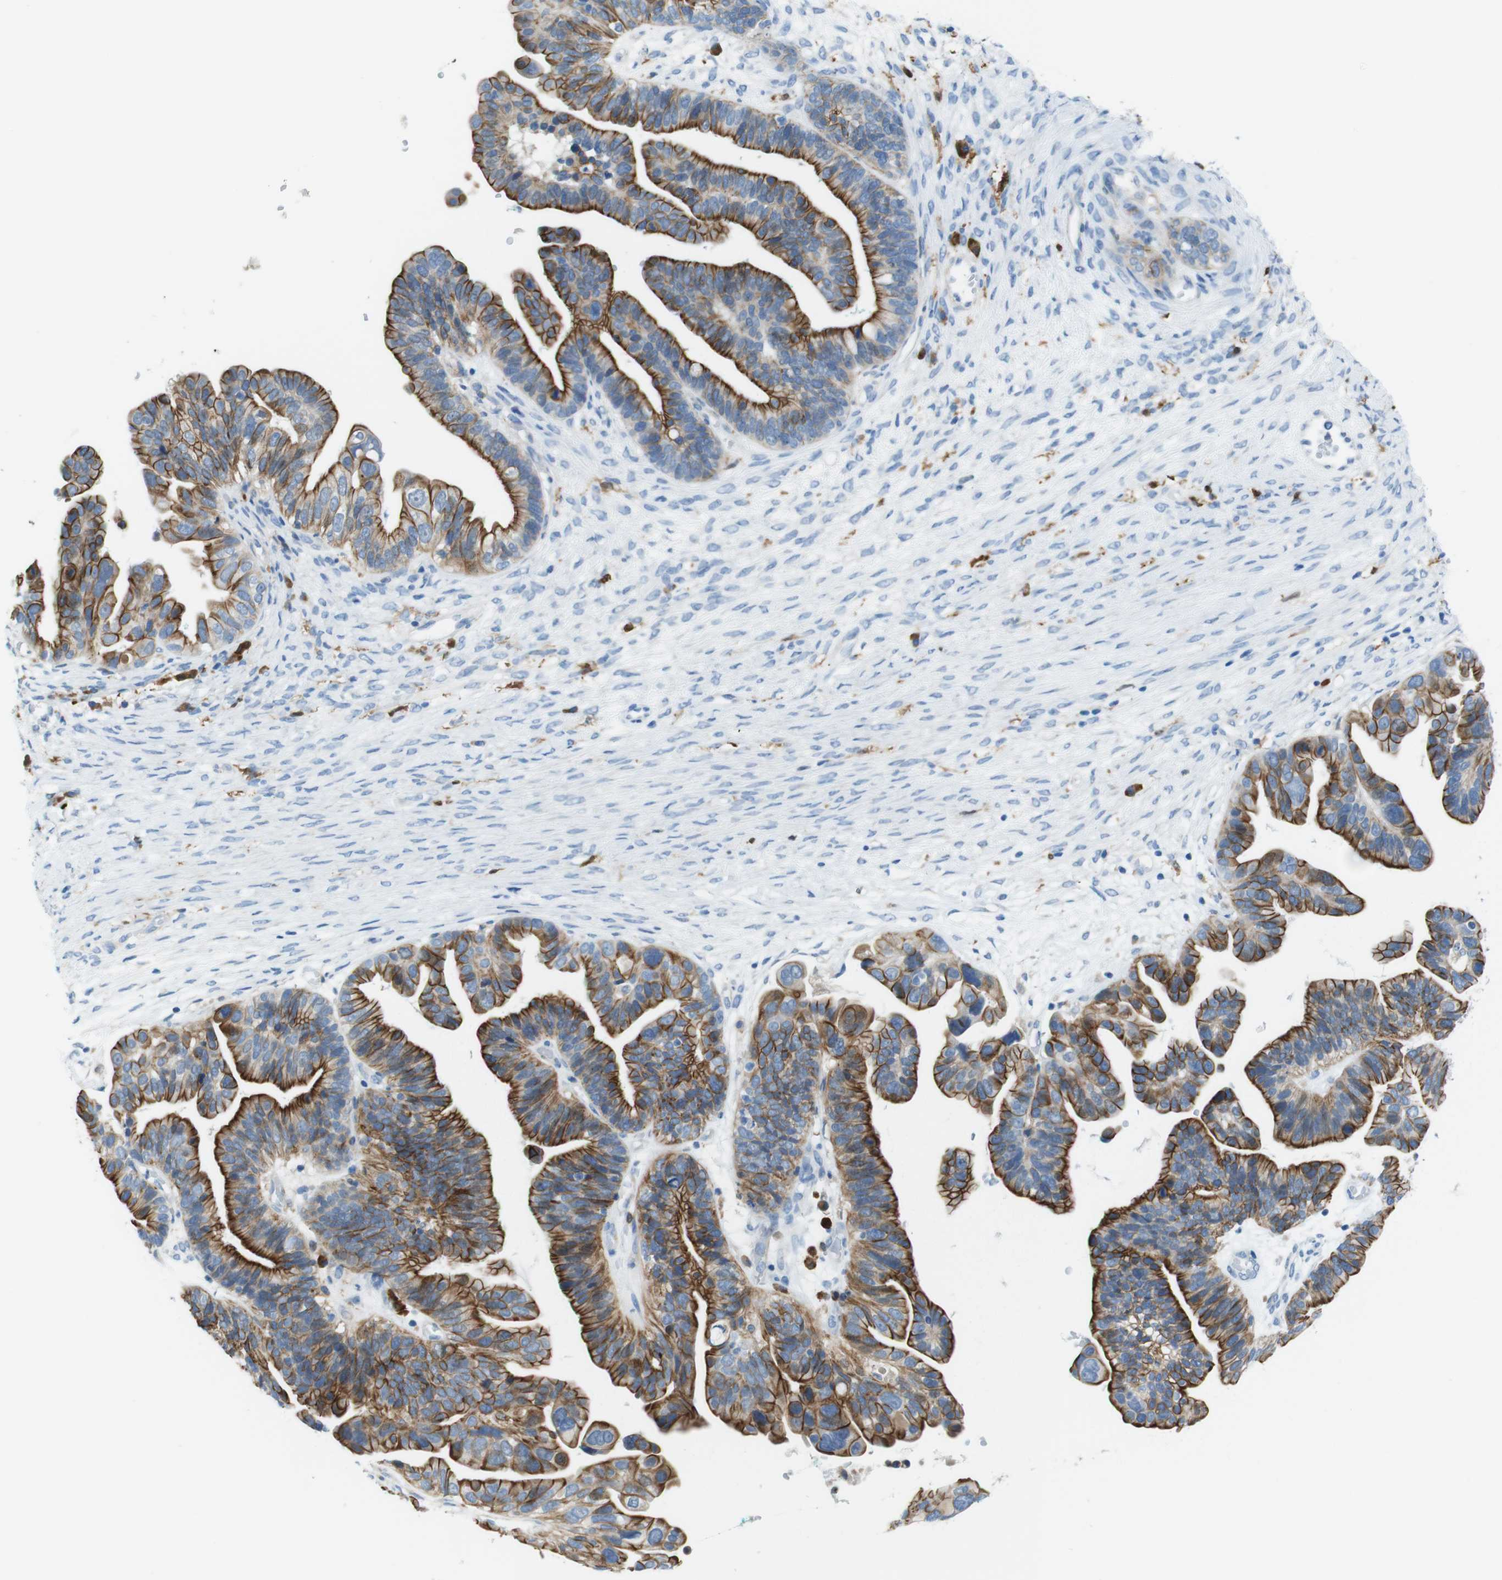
{"staining": {"intensity": "strong", "quantity": ">75%", "location": "cytoplasmic/membranous"}, "tissue": "ovarian cancer", "cell_type": "Tumor cells", "image_type": "cancer", "snomed": [{"axis": "morphology", "description": "Cystadenocarcinoma, serous, NOS"}, {"axis": "topography", "description": "Ovary"}], "caption": "Protein expression analysis of ovarian cancer reveals strong cytoplasmic/membranous expression in about >75% of tumor cells.", "gene": "CLMN", "patient": {"sex": "female", "age": 56}}